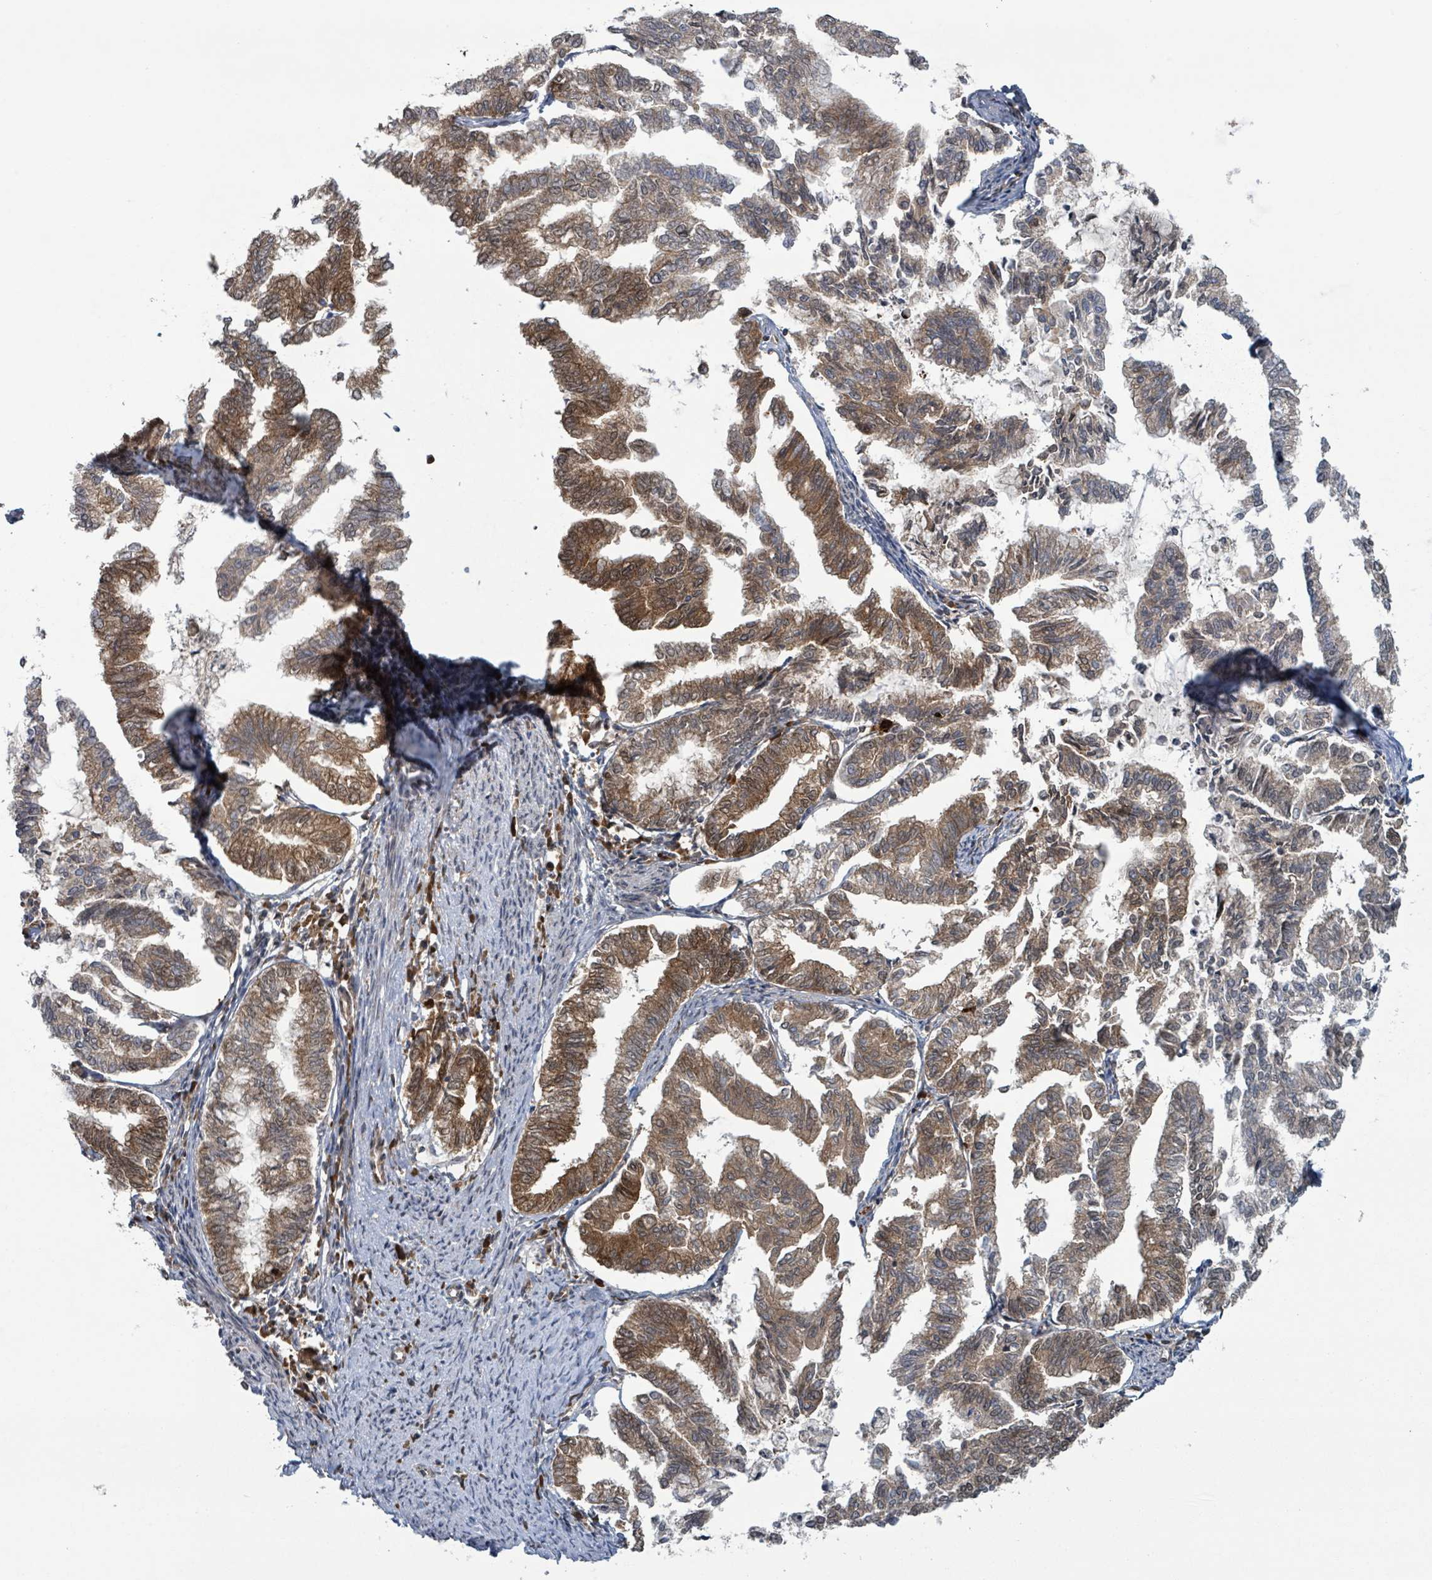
{"staining": {"intensity": "strong", "quantity": "25%-75%", "location": "cytoplasmic/membranous"}, "tissue": "endometrial cancer", "cell_type": "Tumor cells", "image_type": "cancer", "snomed": [{"axis": "morphology", "description": "Adenocarcinoma, NOS"}, {"axis": "topography", "description": "Endometrium"}], "caption": "Human endometrial adenocarcinoma stained for a protein (brown) reveals strong cytoplasmic/membranous positive expression in approximately 25%-75% of tumor cells.", "gene": "OR51E1", "patient": {"sex": "female", "age": 79}}